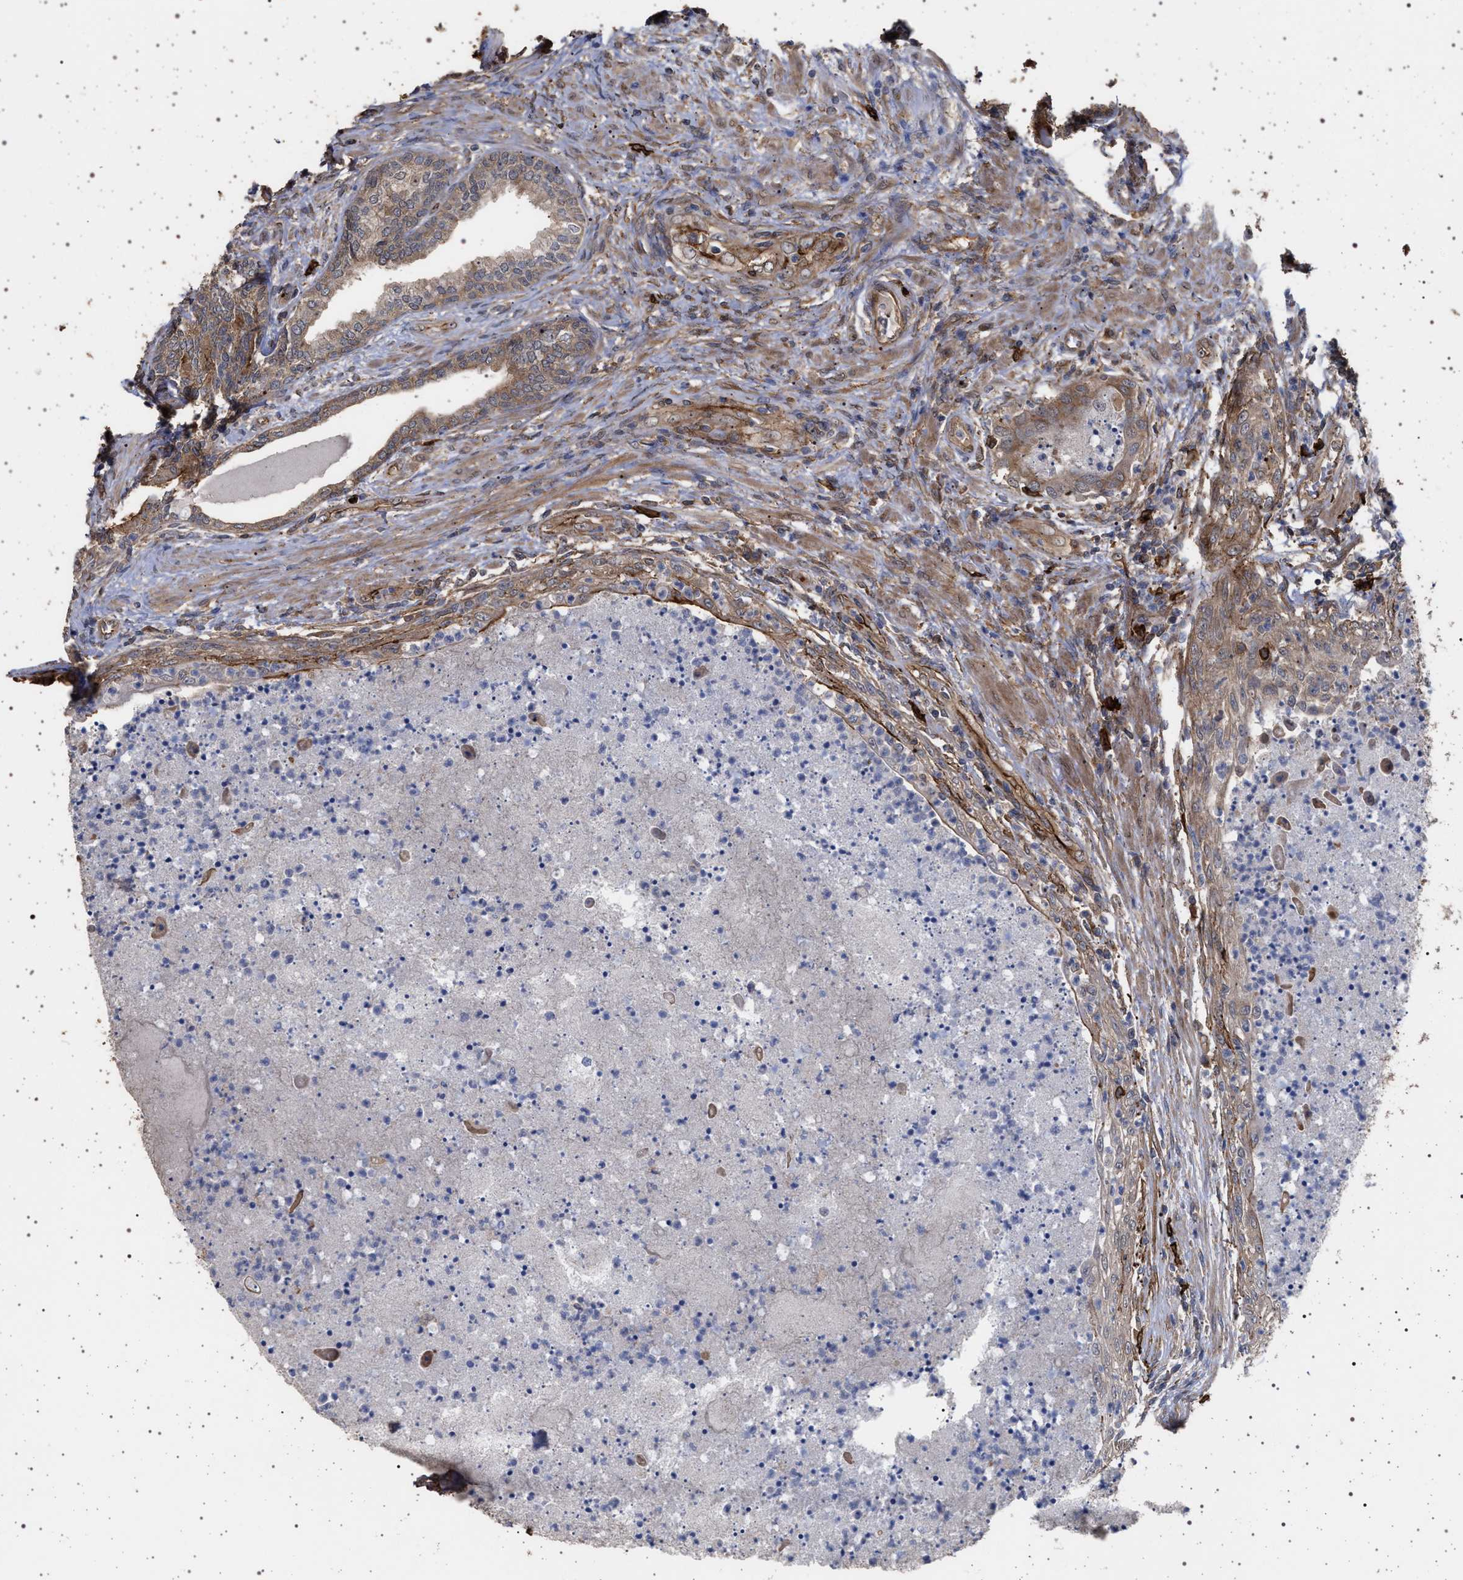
{"staining": {"intensity": "strong", "quantity": ">75%", "location": "cytoplasmic/membranous"}, "tissue": "prostate", "cell_type": "Glandular cells", "image_type": "normal", "snomed": [{"axis": "morphology", "description": "Normal tissue, NOS"}, {"axis": "topography", "description": "Prostate"}], "caption": "An IHC histopathology image of normal tissue is shown. Protein staining in brown highlights strong cytoplasmic/membranous positivity in prostate within glandular cells.", "gene": "IFT20", "patient": {"sex": "male", "age": 76}}